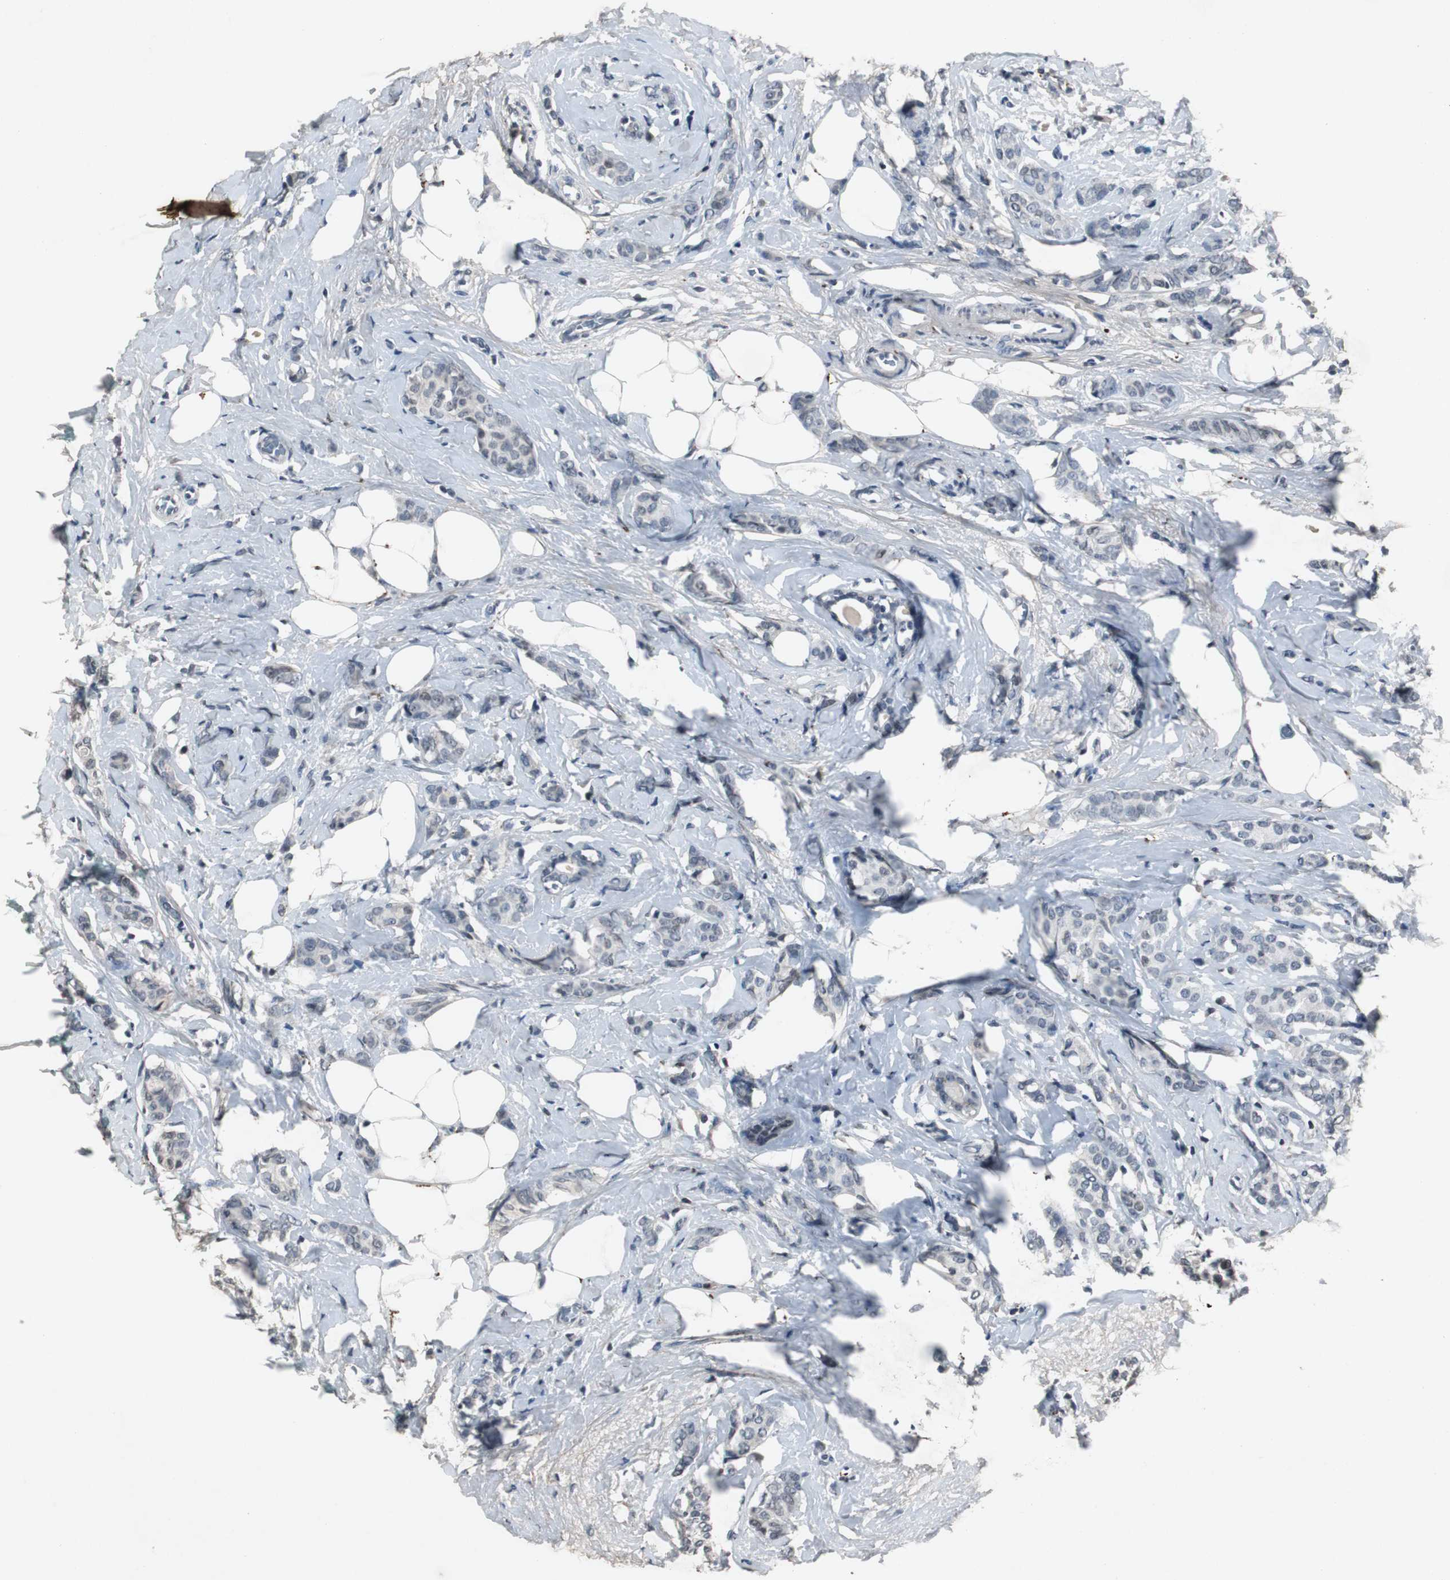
{"staining": {"intensity": "negative", "quantity": "none", "location": "none"}, "tissue": "breast cancer", "cell_type": "Tumor cells", "image_type": "cancer", "snomed": [{"axis": "morphology", "description": "Lobular carcinoma"}, {"axis": "topography", "description": "Breast"}], "caption": "Breast cancer was stained to show a protein in brown. There is no significant expression in tumor cells. Brightfield microscopy of immunohistochemistry stained with DAB (brown) and hematoxylin (blue), captured at high magnification.", "gene": "ADNP2", "patient": {"sex": "female", "age": 60}}